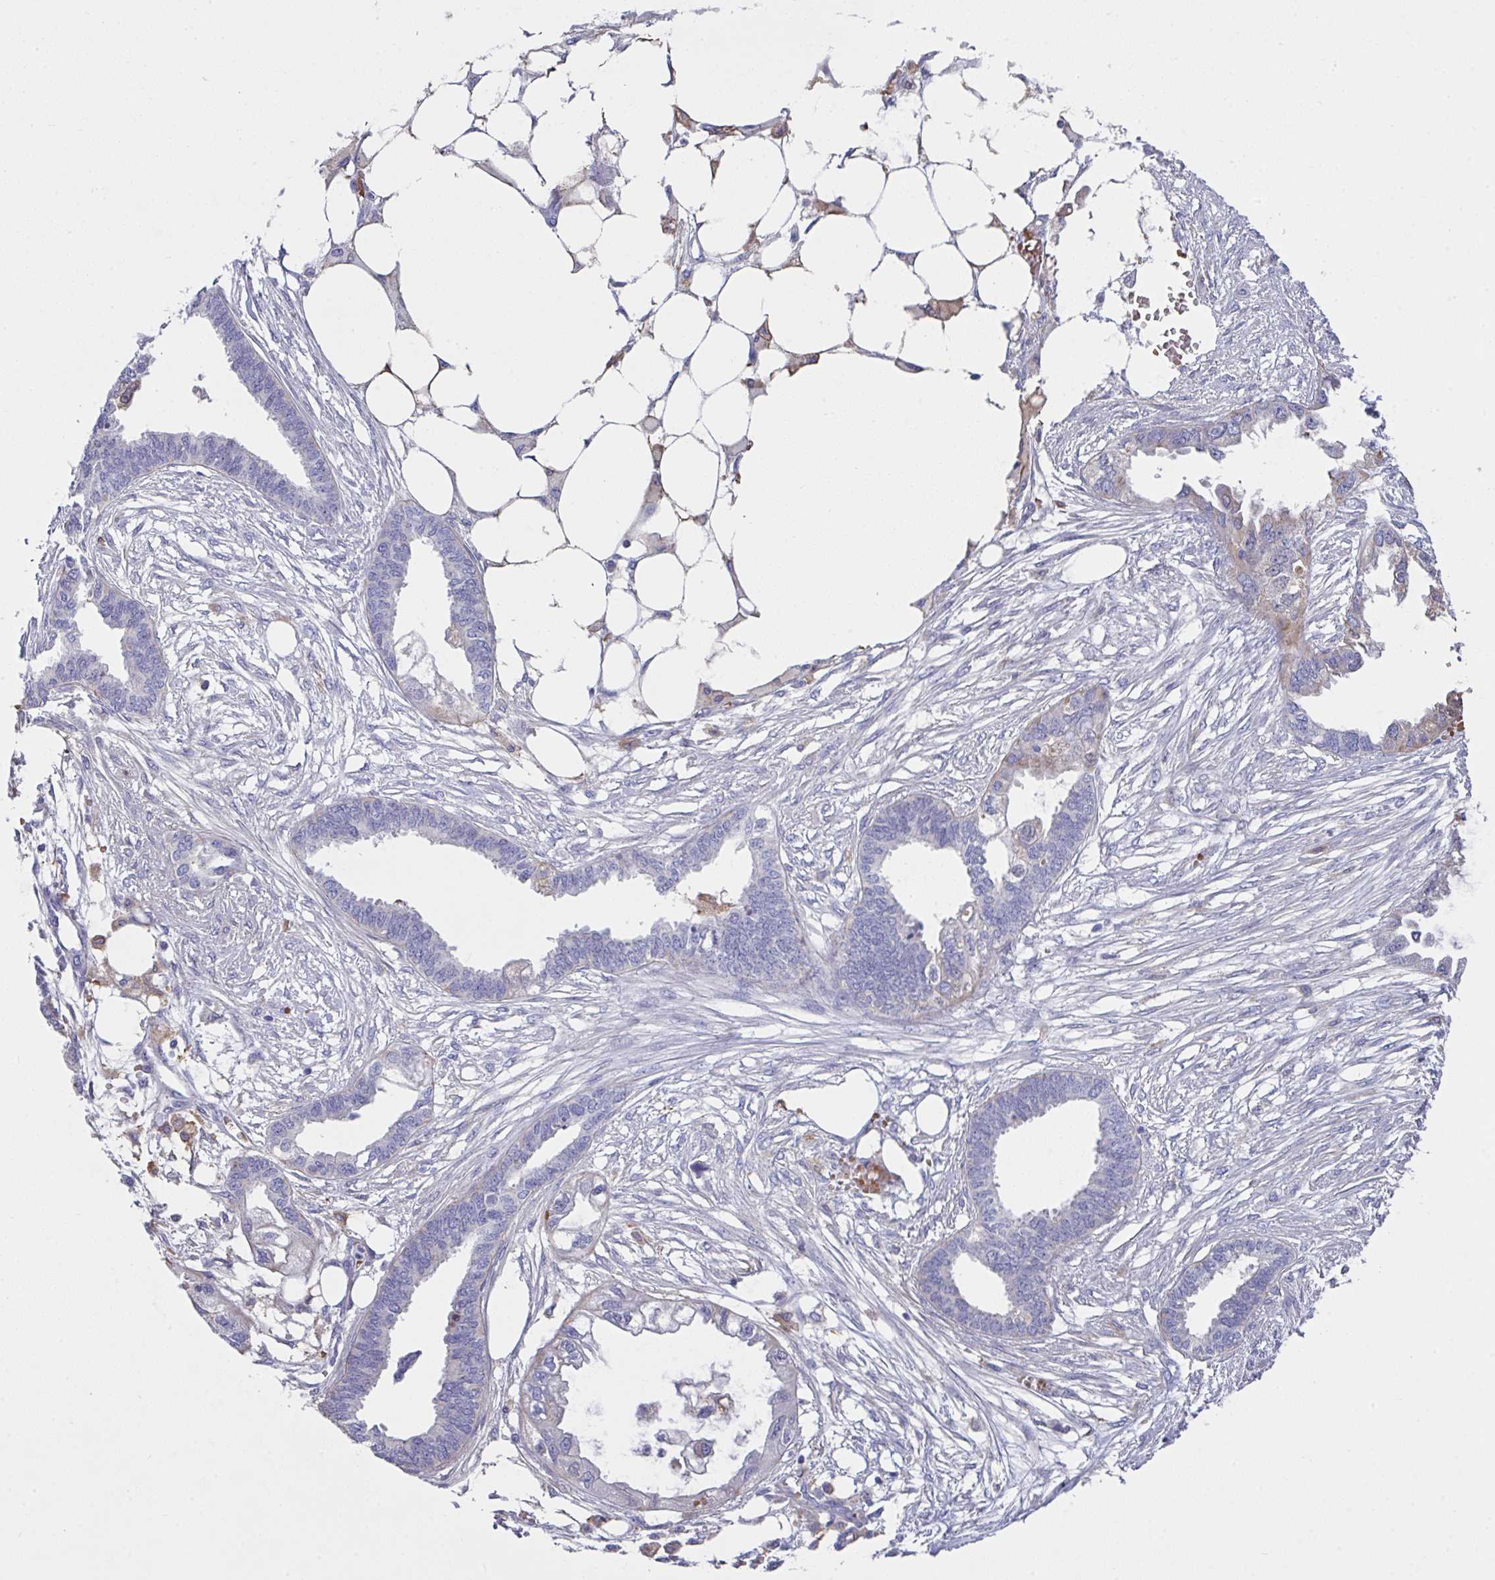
{"staining": {"intensity": "weak", "quantity": "<25%", "location": "cytoplasmic/membranous"}, "tissue": "endometrial cancer", "cell_type": "Tumor cells", "image_type": "cancer", "snomed": [{"axis": "morphology", "description": "Adenocarcinoma, NOS"}, {"axis": "morphology", "description": "Adenocarcinoma, metastatic, NOS"}, {"axis": "topography", "description": "Adipose tissue"}, {"axis": "topography", "description": "Endometrium"}], "caption": "Immunohistochemistry image of neoplastic tissue: adenocarcinoma (endometrial) stained with DAB (3,3'-diaminobenzidine) demonstrates no significant protein positivity in tumor cells.", "gene": "TFAP2C", "patient": {"sex": "female", "age": 67}}